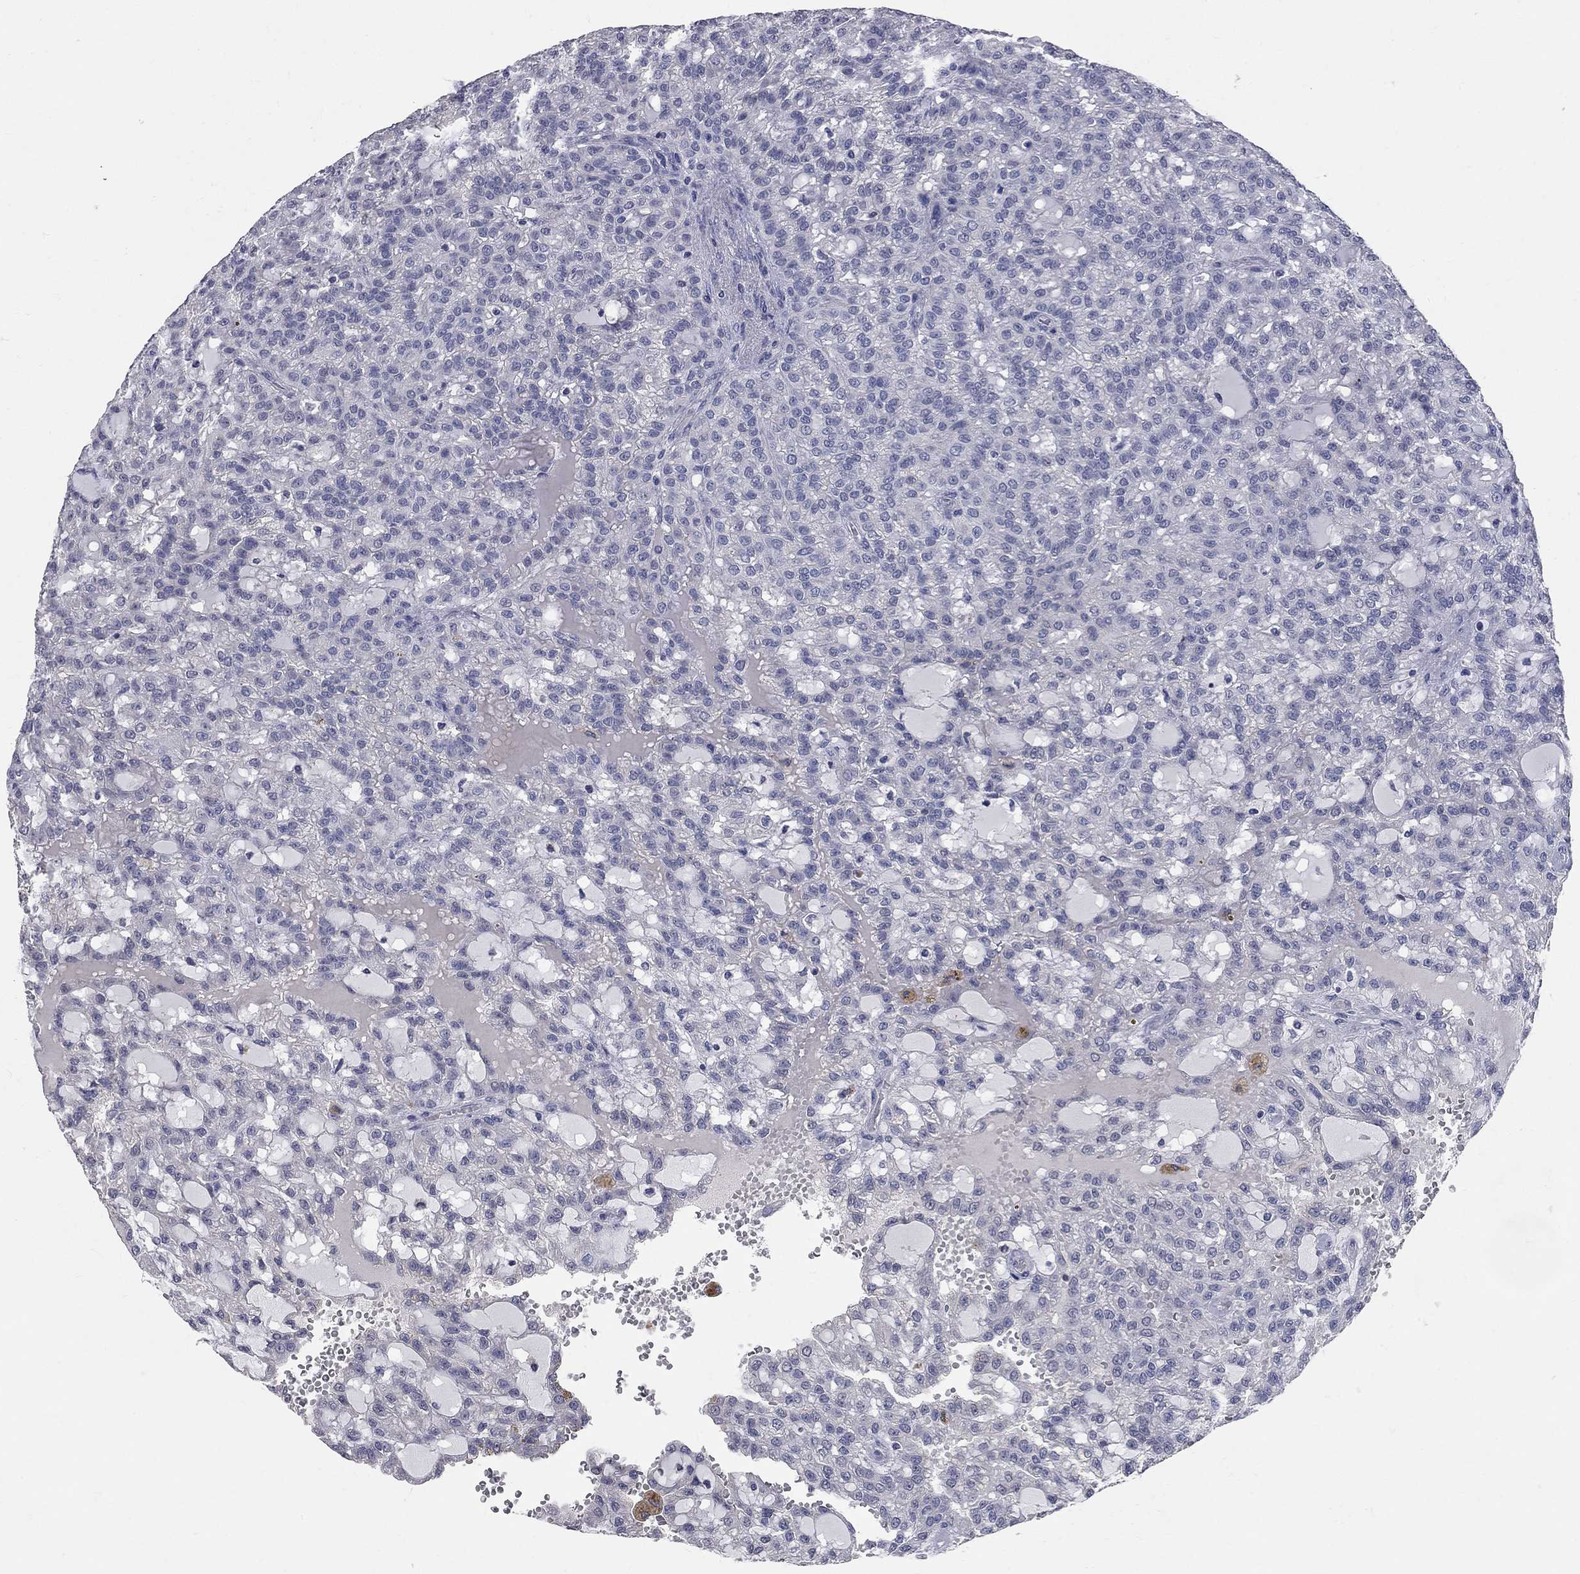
{"staining": {"intensity": "negative", "quantity": "none", "location": "none"}, "tissue": "renal cancer", "cell_type": "Tumor cells", "image_type": "cancer", "snomed": [{"axis": "morphology", "description": "Adenocarcinoma, NOS"}, {"axis": "topography", "description": "Kidney"}], "caption": "The photomicrograph displays no staining of tumor cells in renal adenocarcinoma.", "gene": "SYT12", "patient": {"sex": "male", "age": 63}}